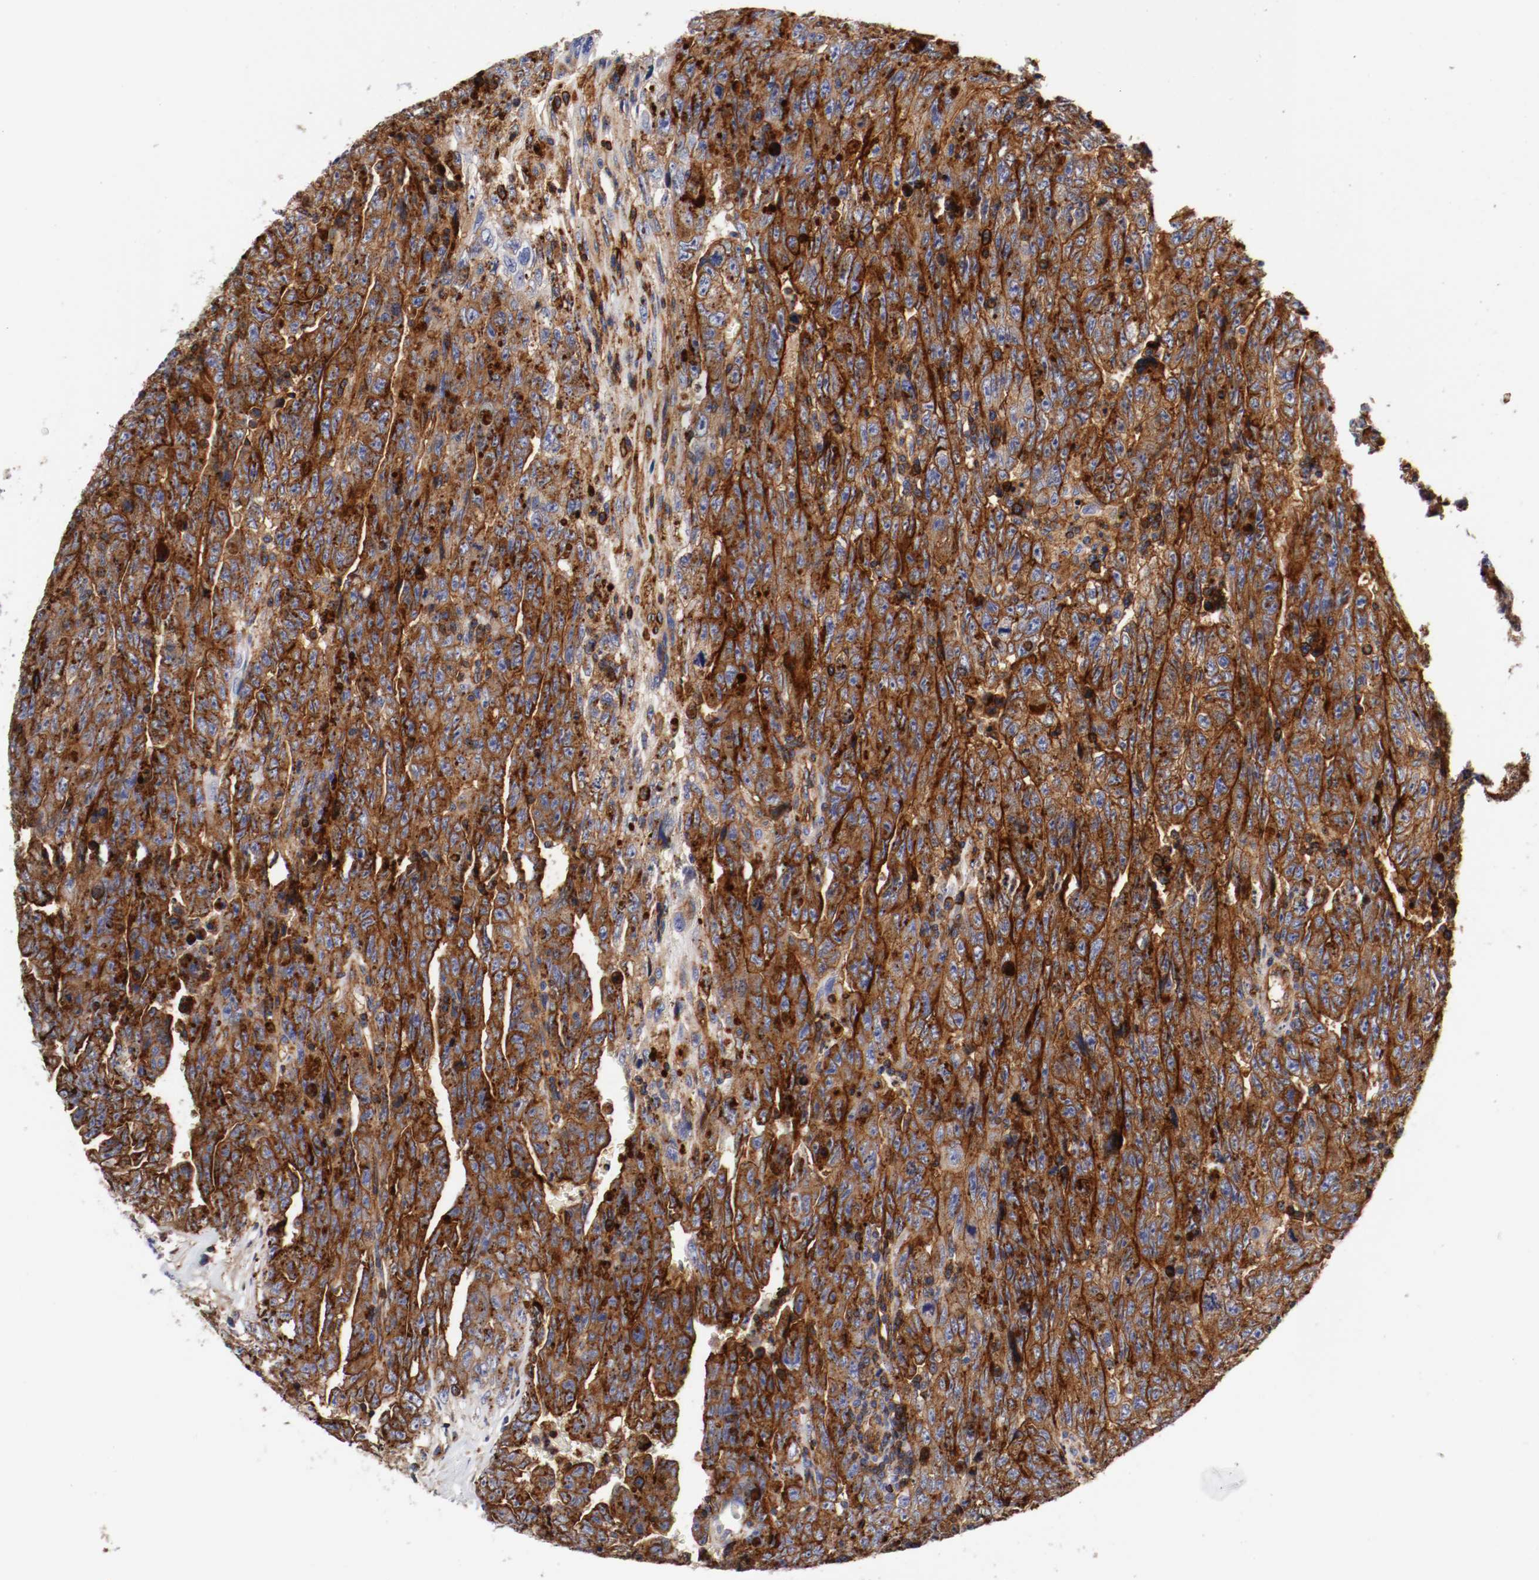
{"staining": {"intensity": "strong", "quantity": ">75%", "location": "cytoplasmic/membranous"}, "tissue": "testis cancer", "cell_type": "Tumor cells", "image_type": "cancer", "snomed": [{"axis": "morphology", "description": "Carcinoma, Embryonal, NOS"}, {"axis": "topography", "description": "Testis"}], "caption": "Testis cancer tissue reveals strong cytoplasmic/membranous staining in approximately >75% of tumor cells", "gene": "IFITM1", "patient": {"sex": "male", "age": 28}}